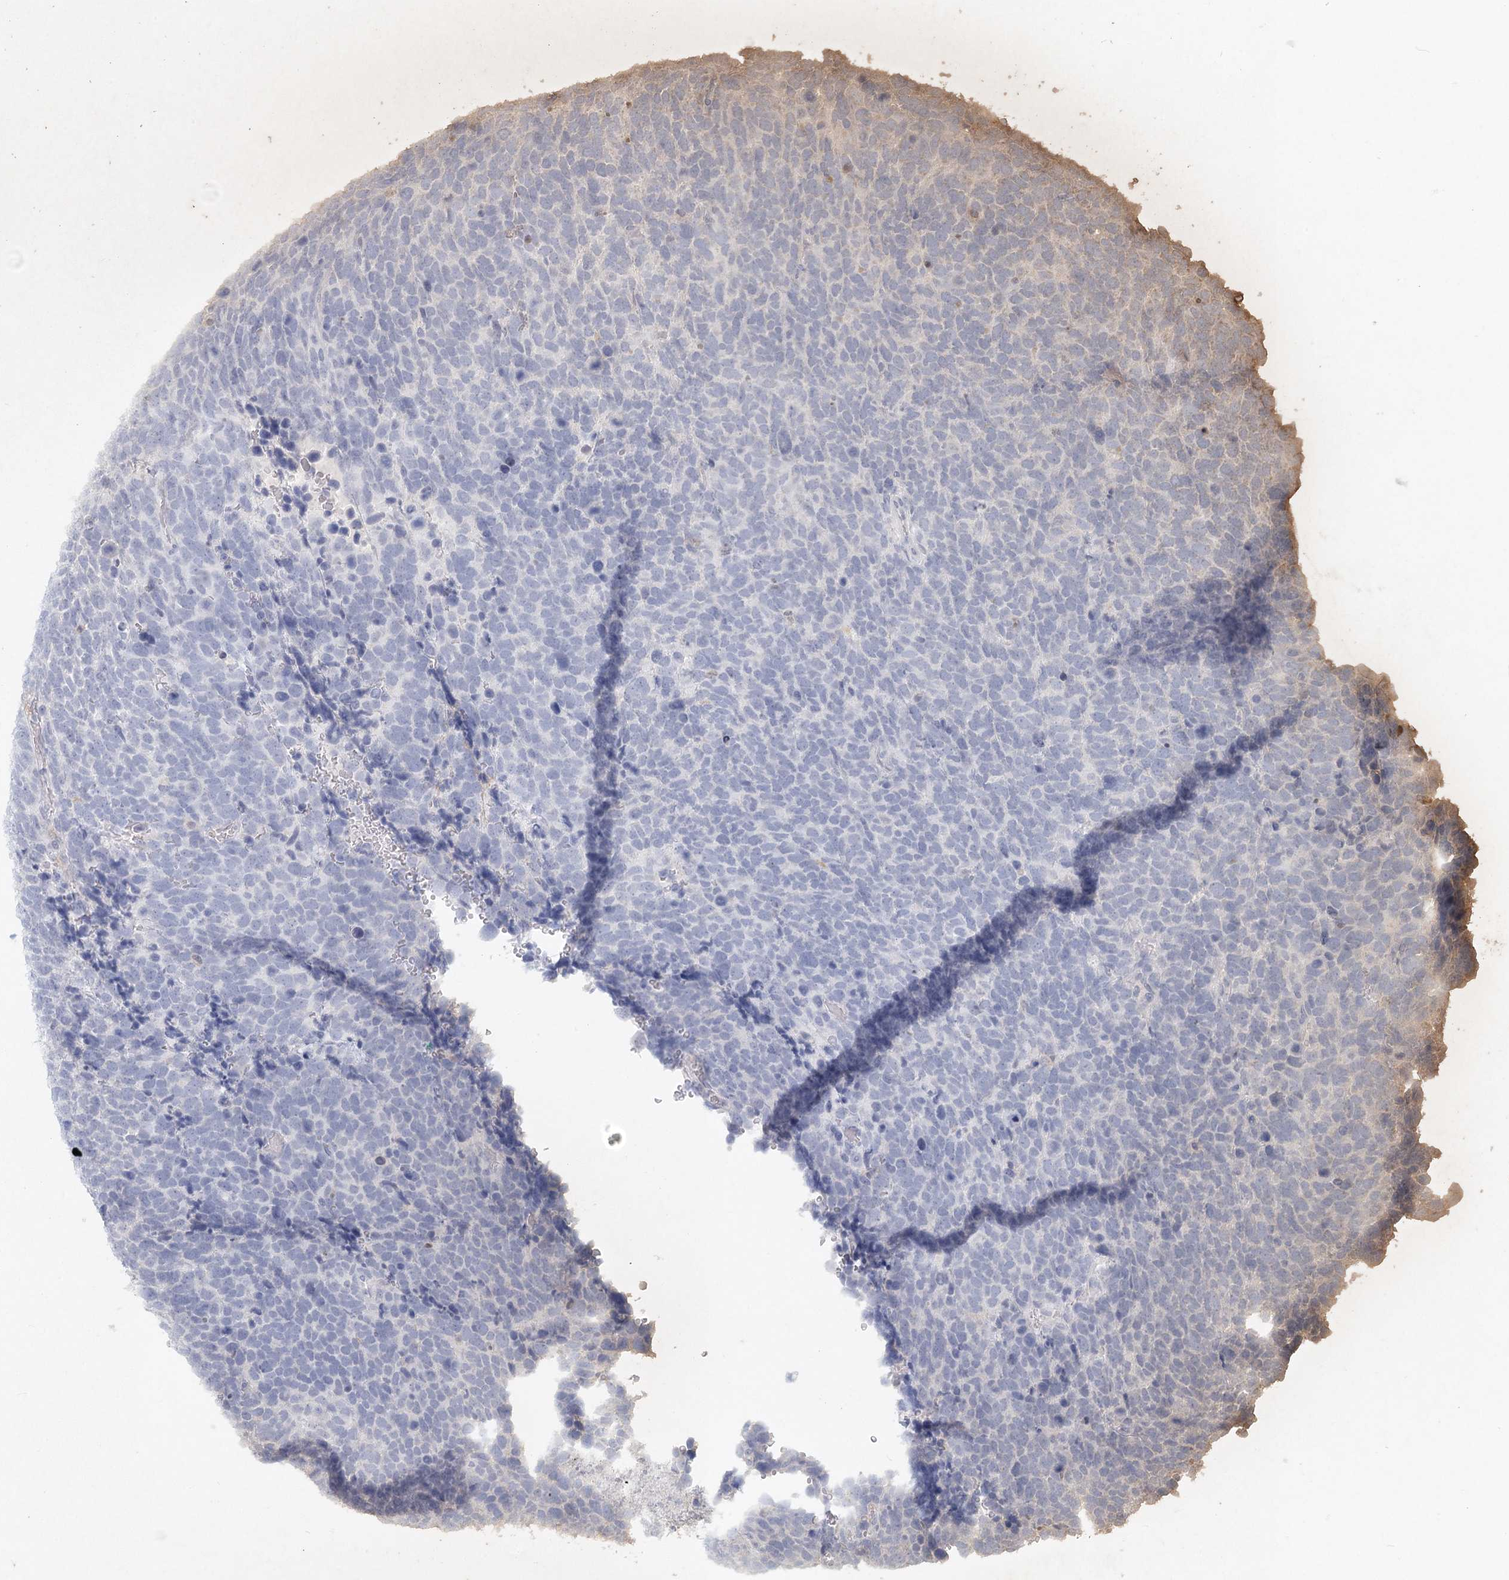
{"staining": {"intensity": "negative", "quantity": "none", "location": "none"}, "tissue": "urothelial cancer", "cell_type": "Tumor cells", "image_type": "cancer", "snomed": [{"axis": "morphology", "description": "Urothelial carcinoma, High grade"}, {"axis": "topography", "description": "Urinary bladder"}], "caption": "A photomicrograph of human urothelial carcinoma (high-grade) is negative for staining in tumor cells.", "gene": "ARSI", "patient": {"sex": "female", "age": 82}}